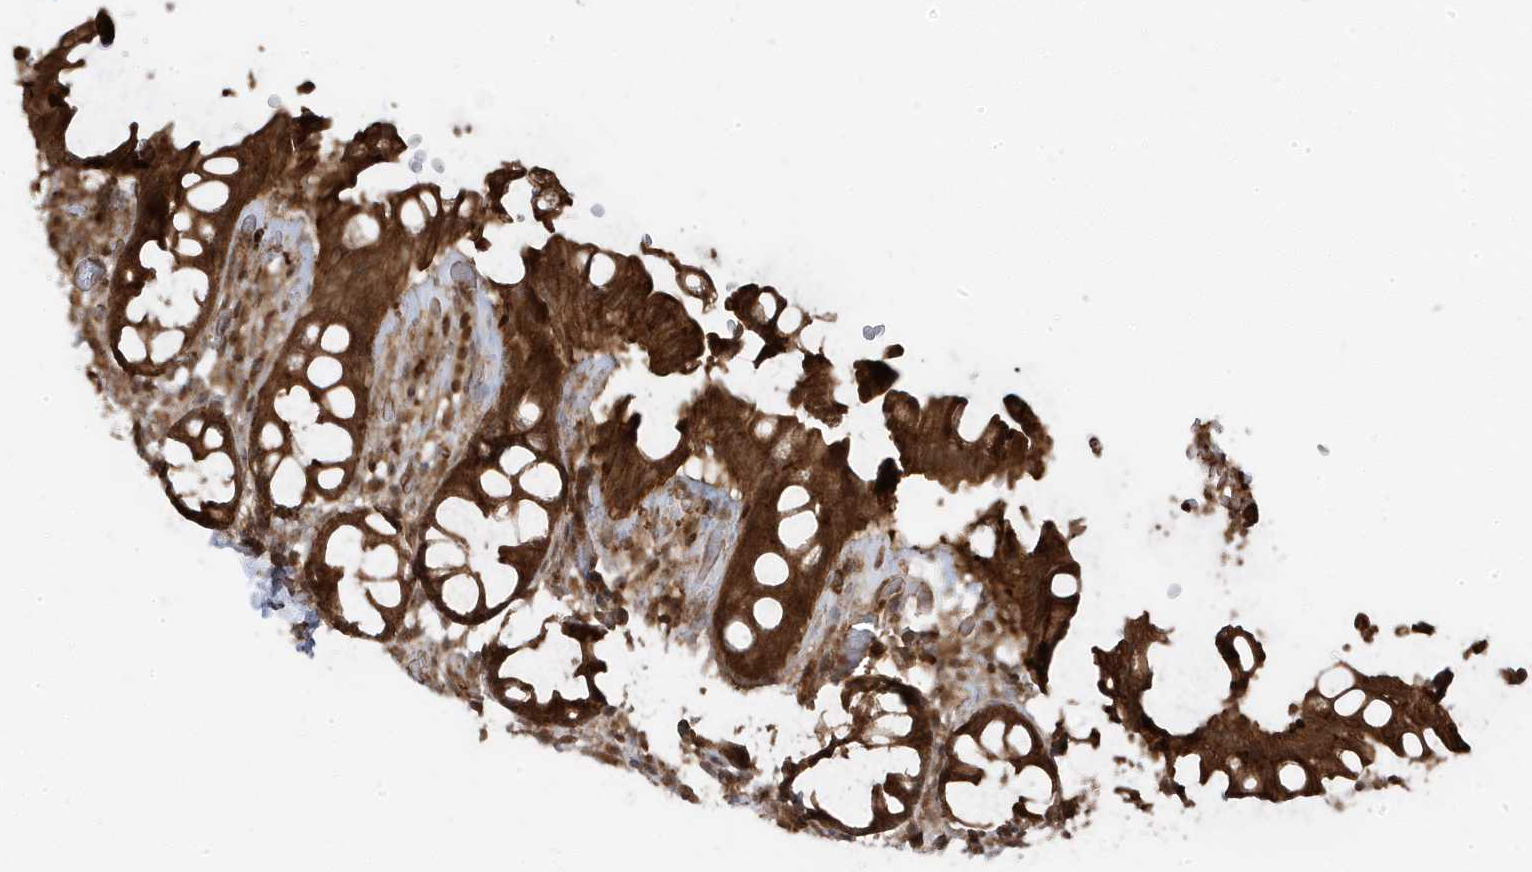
{"staining": {"intensity": "strong", "quantity": ">75%", "location": "cytoplasmic/membranous"}, "tissue": "rectum", "cell_type": "Glandular cells", "image_type": "normal", "snomed": [{"axis": "morphology", "description": "Normal tissue, NOS"}, {"axis": "topography", "description": "Rectum"}], "caption": "Normal rectum shows strong cytoplasmic/membranous expression in approximately >75% of glandular cells, visualized by immunohistochemistry.", "gene": "ASAP1", "patient": {"sex": "male", "age": 64}}